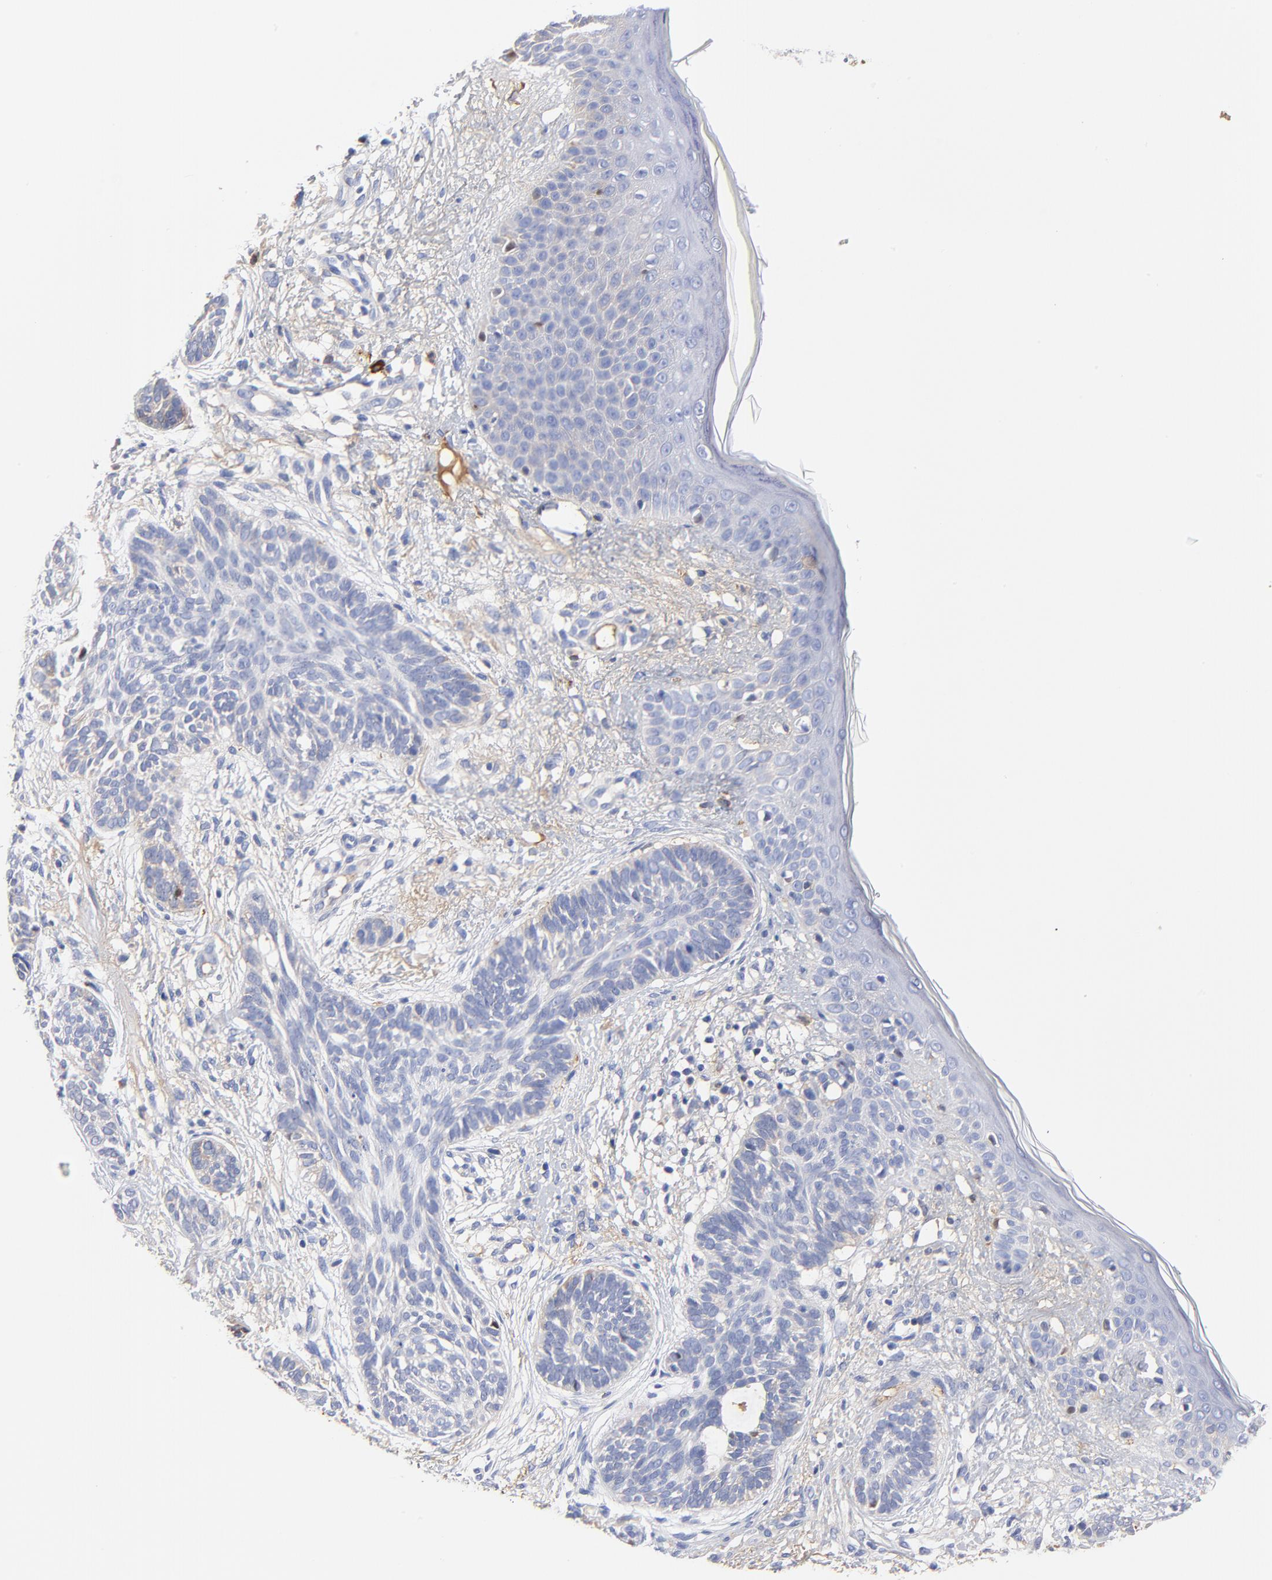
{"staining": {"intensity": "negative", "quantity": "none", "location": "none"}, "tissue": "skin cancer", "cell_type": "Tumor cells", "image_type": "cancer", "snomed": [{"axis": "morphology", "description": "Normal tissue, NOS"}, {"axis": "morphology", "description": "Basal cell carcinoma"}, {"axis": "topography", "description": "Skin"}], "caption": "Tumor cells are negative for brown protein staining in skin cancer (basal cell carcinoma).", "gene": "IGLV3-10", "patient": {"sex": "male", "age": 63}}